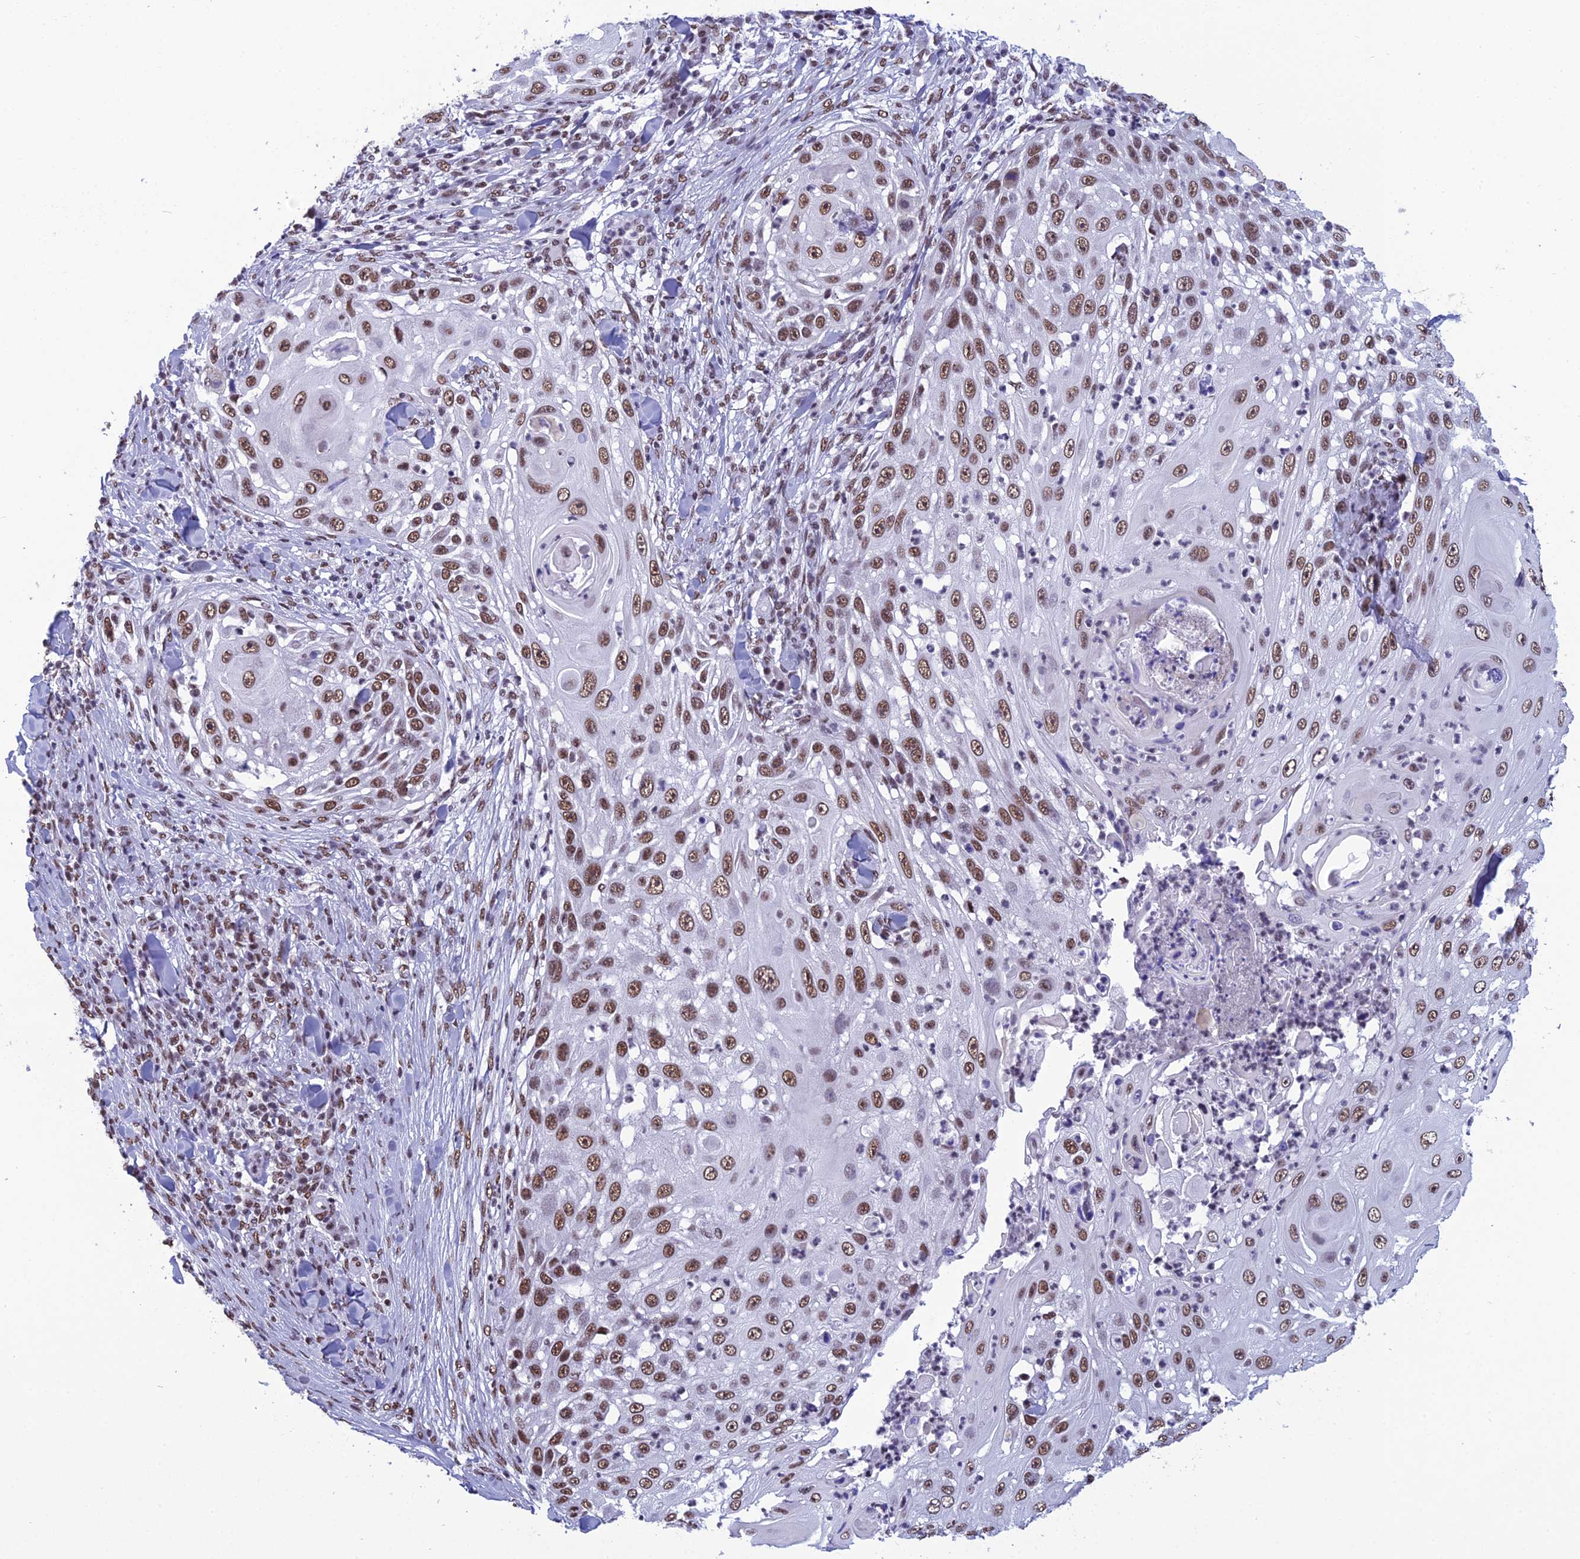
{"staining": {"intensity": "moderate", "quantity": ">75%", "location": "nuclear"}, "tissue": "skin cancer", "cell_type": "Tumor cells", "image_type": "cancer", "snomed": [{"axis": "morphology", "description": "Squamous cell carcinoma, NOS"}, {"axis": "topography", "description": "Skin"}], "caption": "Immunohistochemistry (IHC) of human skin cancer reveals medium levels of moderate nuclear staining in about >75% of tumor cells. The staining is performed using DAB brown chromogen to label protein expression. The nuclei are counter-stained blue using hematoxylin.", "gene": "PRAMEF12", "patient": {"sex": "female", "age": 44}}